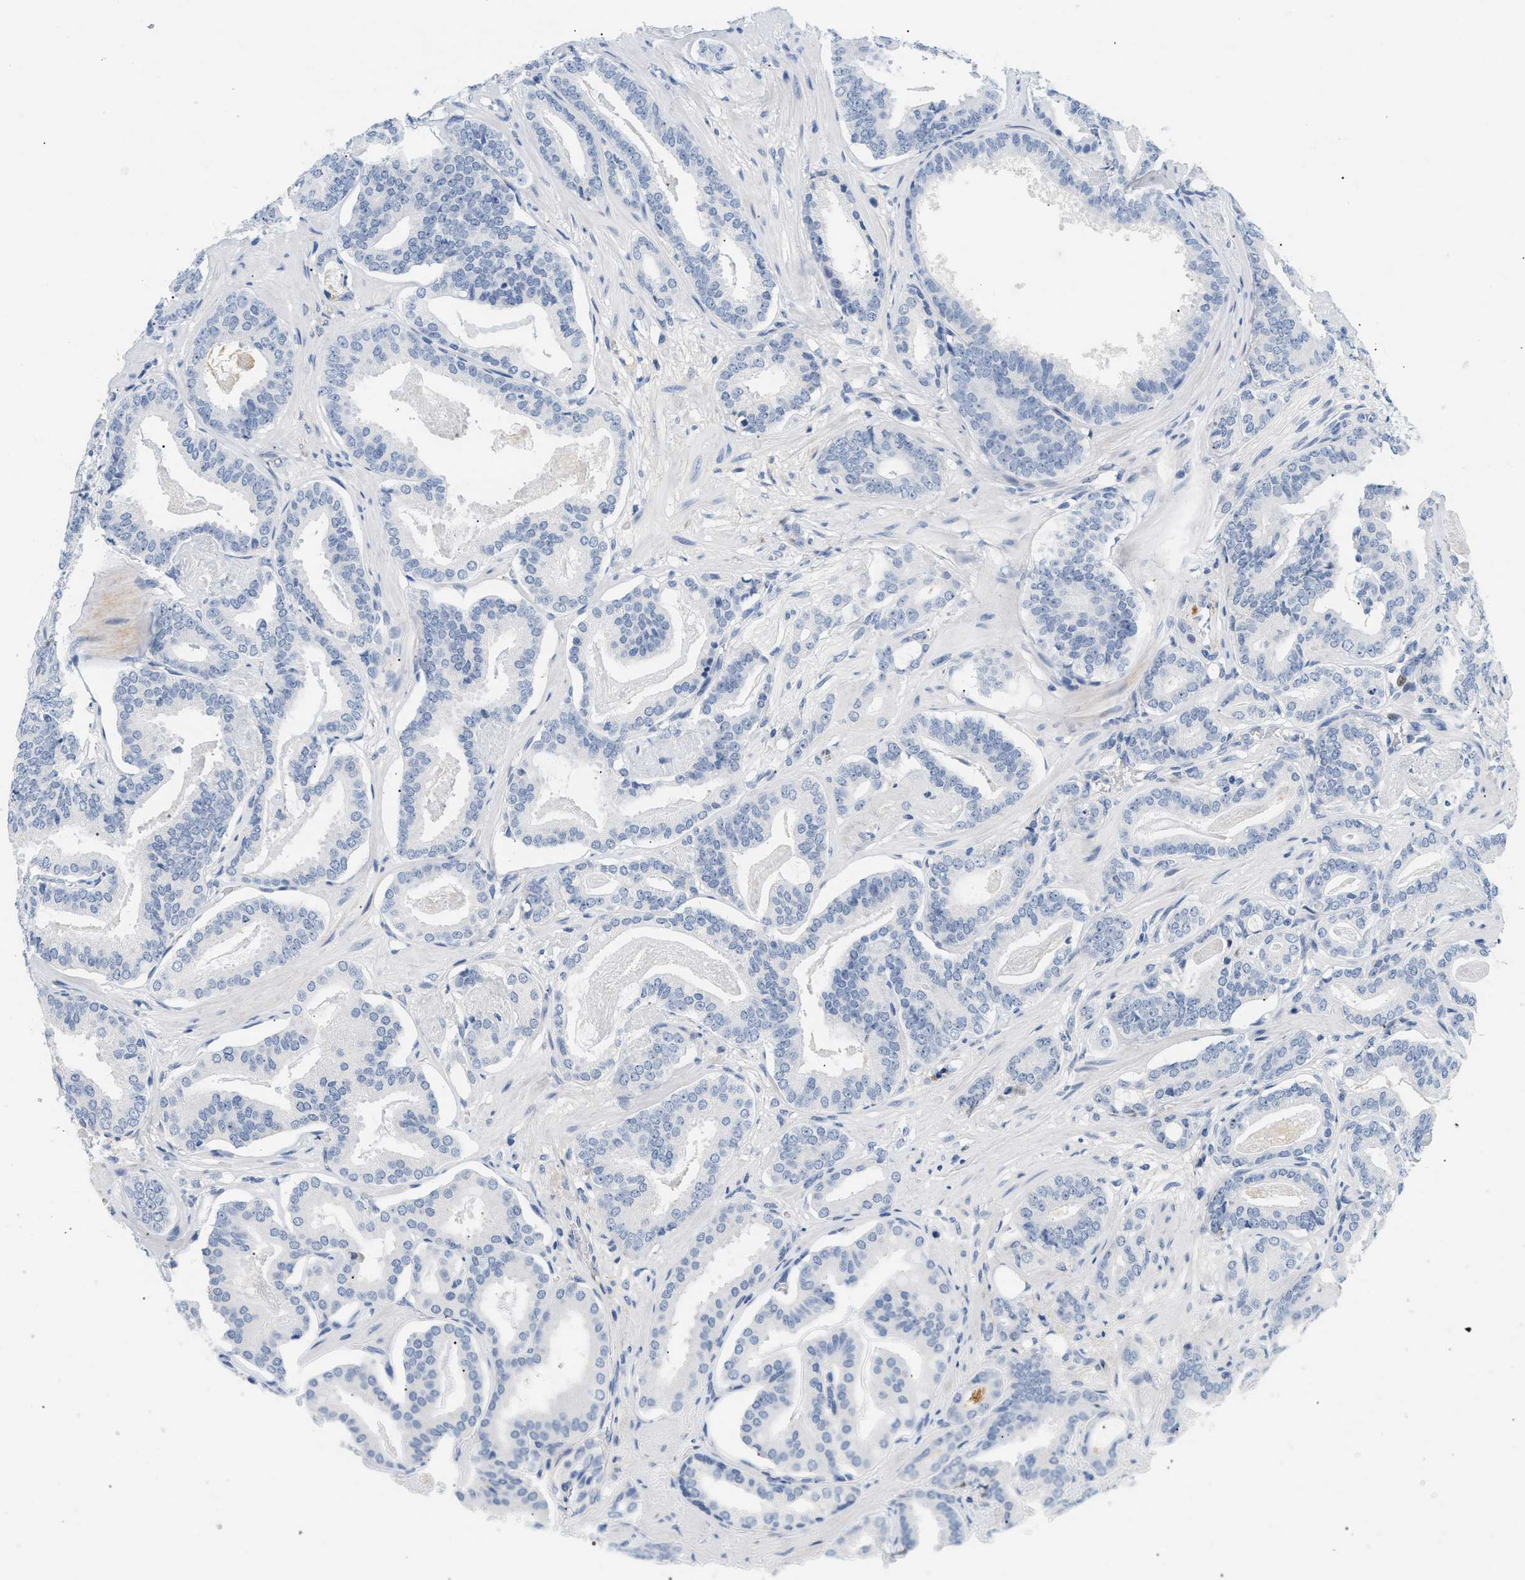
{"staining": {"intensity": "negative", "quantity": "none", "location": "none"}, "tissue": "prostate cancer", "cell_type": "Tumor cells", "image_type": "cancer", "snomed": [{"axis": "morphology", "description": "Adenocarcinoma, Low grade"}, {"axis": "topography", "description": "Prostate"}], "caption": "High magnification brightfield microscopy of prostate cancer (low-grade adenocarcinoma) stained with DAB (brown) and counterstained with hematoxylin (blue): tumor cells show no significant expression.", "gene": "CFH", "patient": {"sex": "male", "age": 53}}